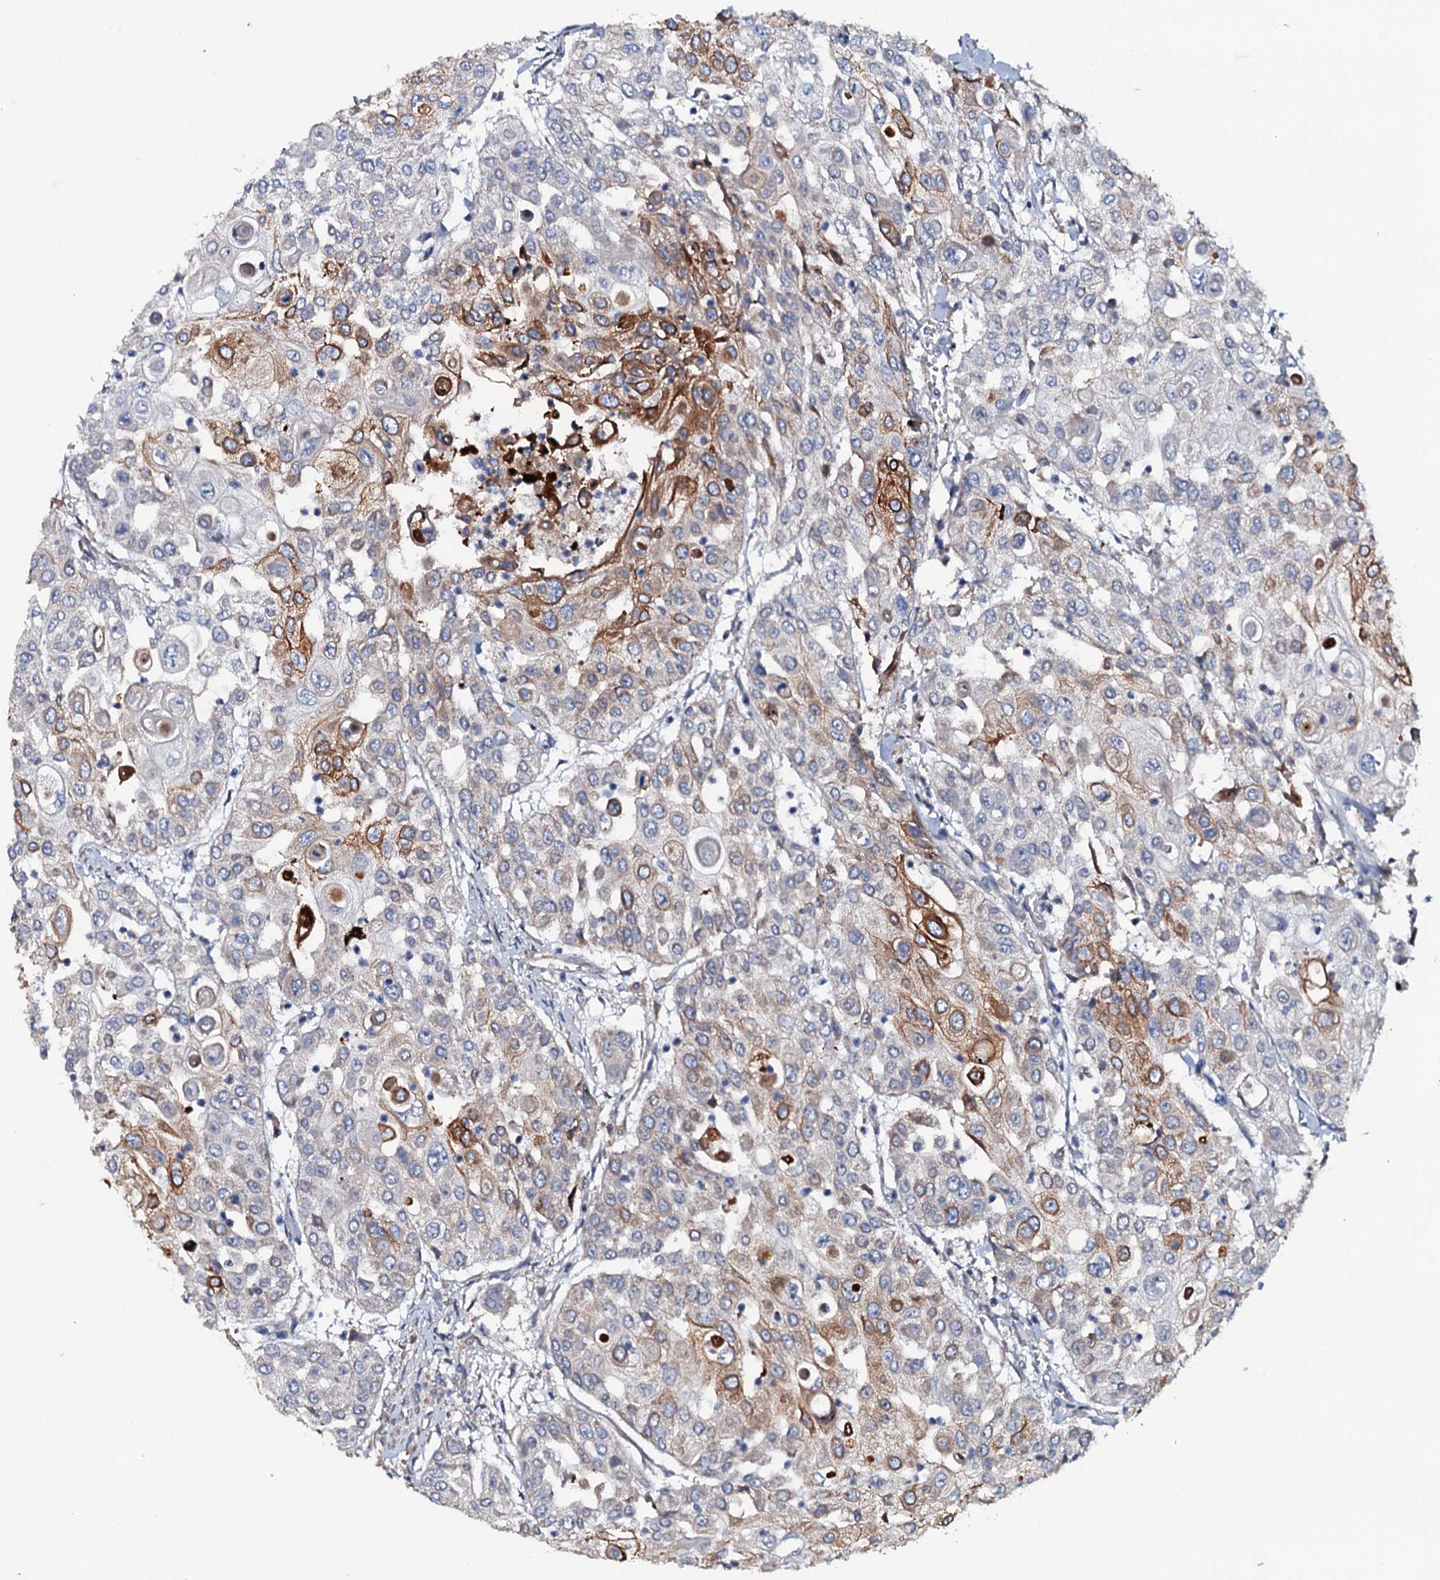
{"staining": {"intensity": "strong", "quantity": "25%-75%", "location": "cytoplasmic/membranous"}, "tissue": "urothelial cancer", "cell_type": "Tumor cells", "image_type": "cancer", "snomed": [{"axis": "morphology", "description": "Urothelial carcinoma, High grade"}, {"axis": "topography", "description": "Urinary bladder"}], "caption": "An IHC micrograph of neoplastic tissue is shown. Protein staining in brown highlights strong cytoplasmic/membranous positivity in high-grade urothelial carcinoma within tumor cells. (DAB (3,3'-diaminobenzidine) IHC with brightfield microscopy, high magnification).", "gene": "NEK1", "patient": {"sex": "female", "age": 79}}